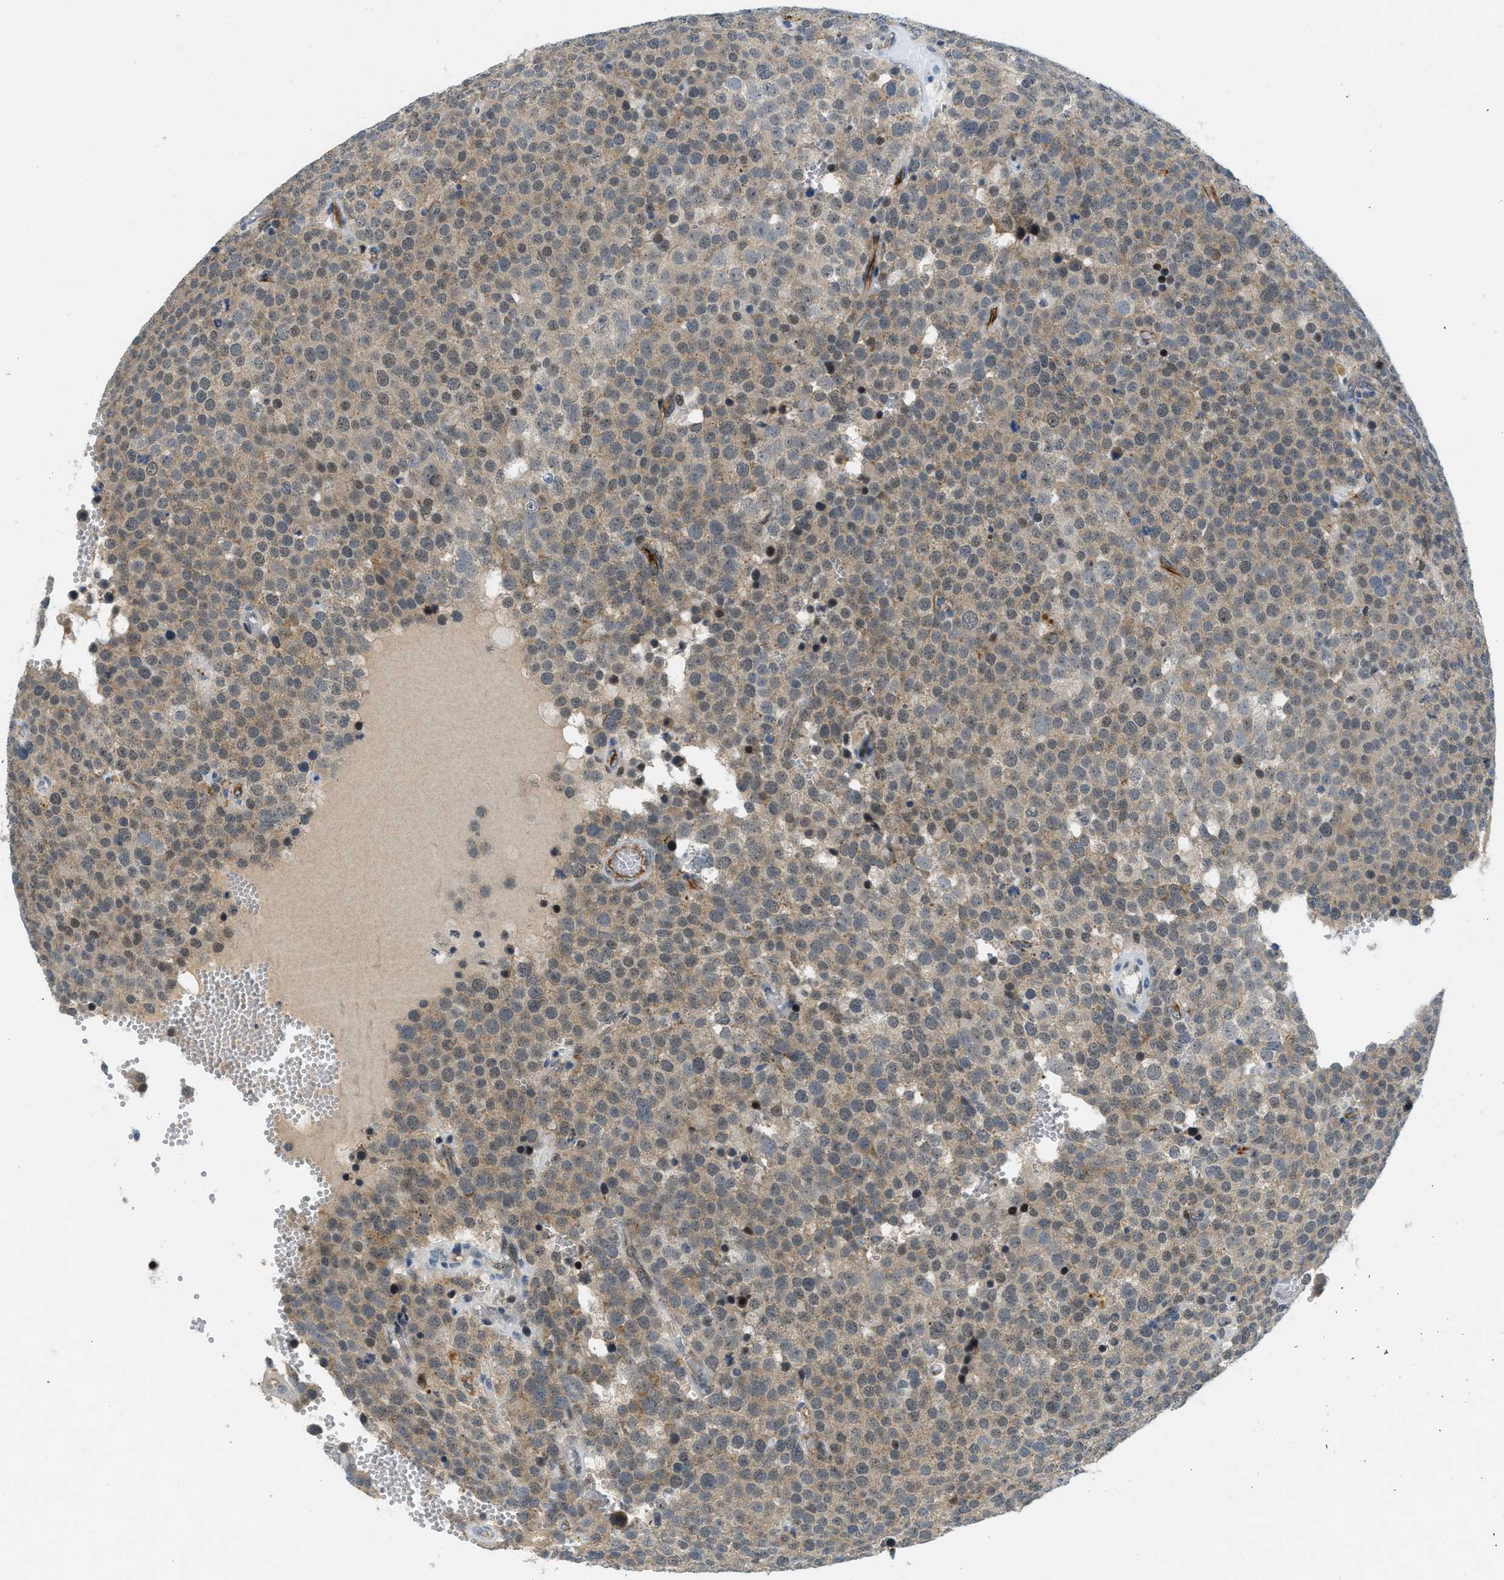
{"staining": {"intensity": "weak", "quantity": ">75%", "location": "cytoplasmic/membranous"}, "tissue": "testis cancer", "cell_type": "Tumor cells", "image_type": "cancer", "snomed": [{"axis": "morphology", "description": "Normal tissue, NOS"}, {"axis": "morphology", "description": "Seminoma, NOS"}, {"axis": "topography", "description": "Testis"}], "caption": "Protein analysis of seminoma (testis) tissue displays weak cytoplasmic/membranous expression in approximately >75% of tumor cells. (DAB (3,3'-diaminobenzidine) = brown stain, brightfield microscopy at high magnification).", "gene": "SLCO2A1", "patient": {"sex": "male", "age": 71}}